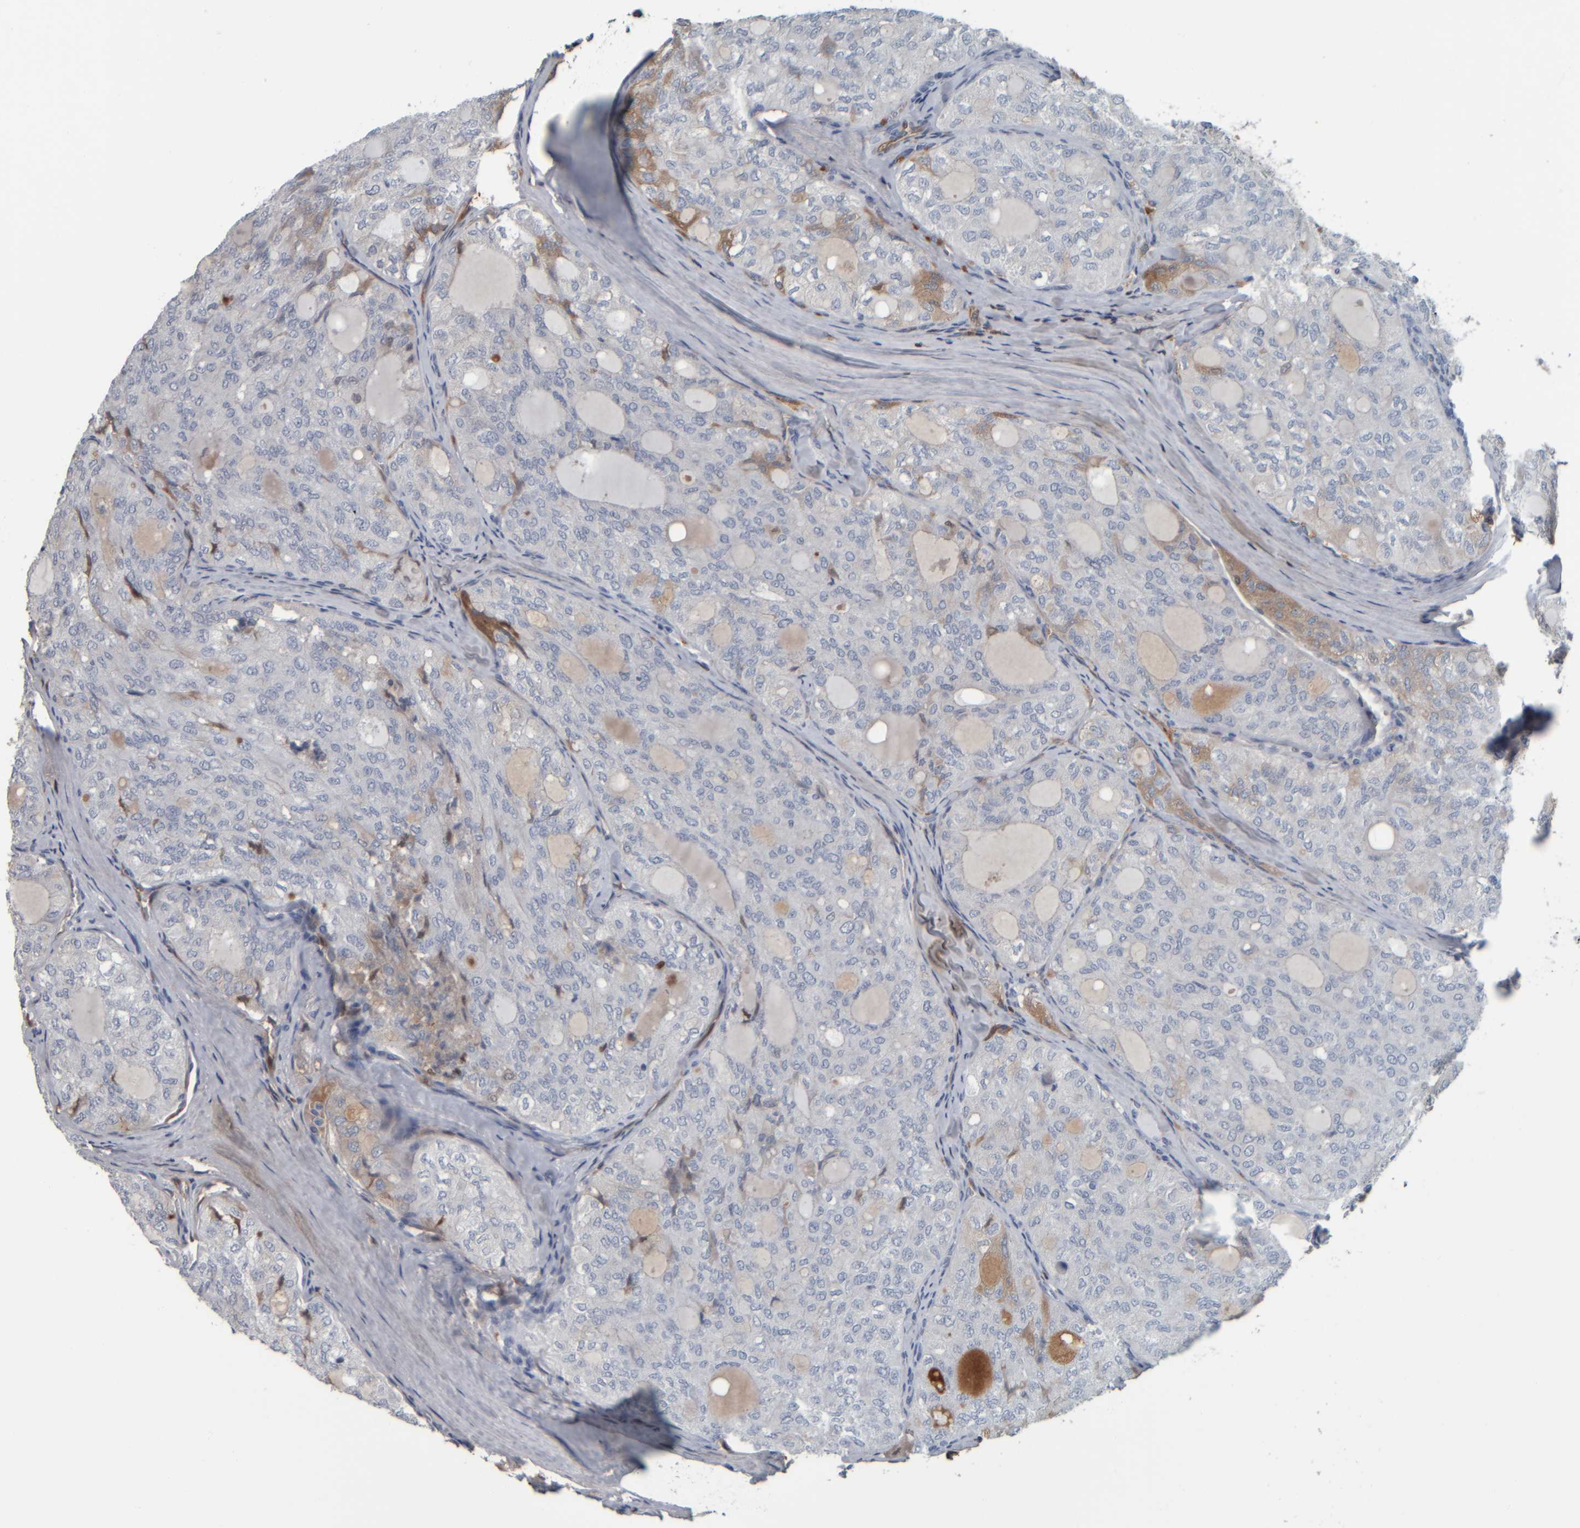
{"staining": {"intensity": "negative", "quantity": "none", "location": "none"}, "tissue": "thyroid cancer", "cell_type": "Tumor cells", "image_type": "cancer", "snomed": [{"axis": "morphology", "description": "Follicular adenoma carcinoma, NOS"}, {"axis": "topography", "description": "Thyroid gland"}], "caption": "An image of human thyroid cancer is negative for staining in tumor cells.", "gene": "CAVIN4", "patient": {"sex": "male", "age": 75}}